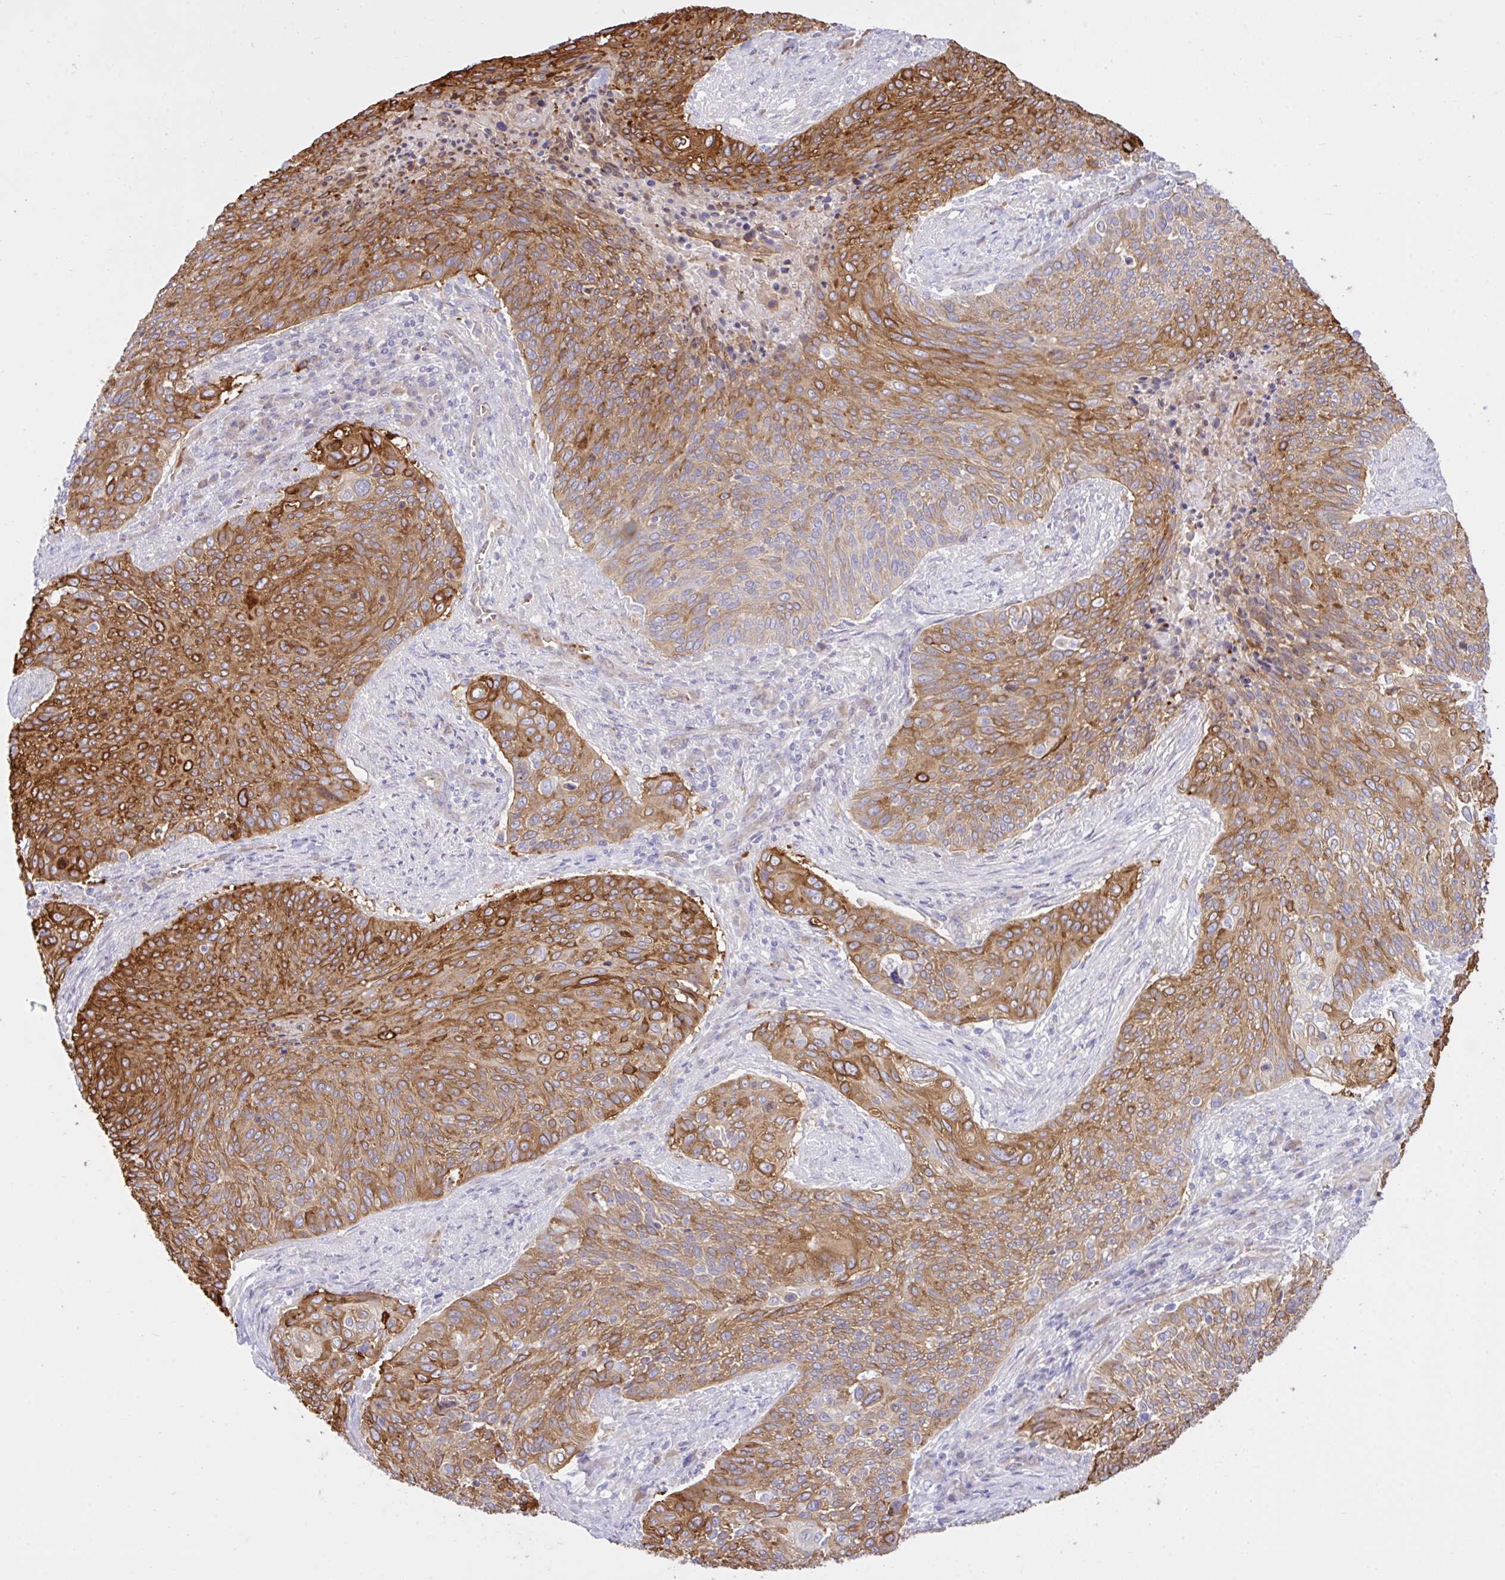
{"staining": {"intensity": "moderate", "quantity": ">75%", "location": "cytoplasmic/membranous"}, "tissue": "cervical cancer", "cell_type": "Tumor cells", "image_type": "cancer", "snomed": [{"axis": "morphology", "description": "Squamous cell carcinoma, NOS"}, {"axis": "topography", "description": "Cervix"}], "caption": "Cervical cancer stained with a protein marker shows moderate staining in tumor cells.", "gene": "EEF1A2", "patient": {"sex": "female", "age": 31}}